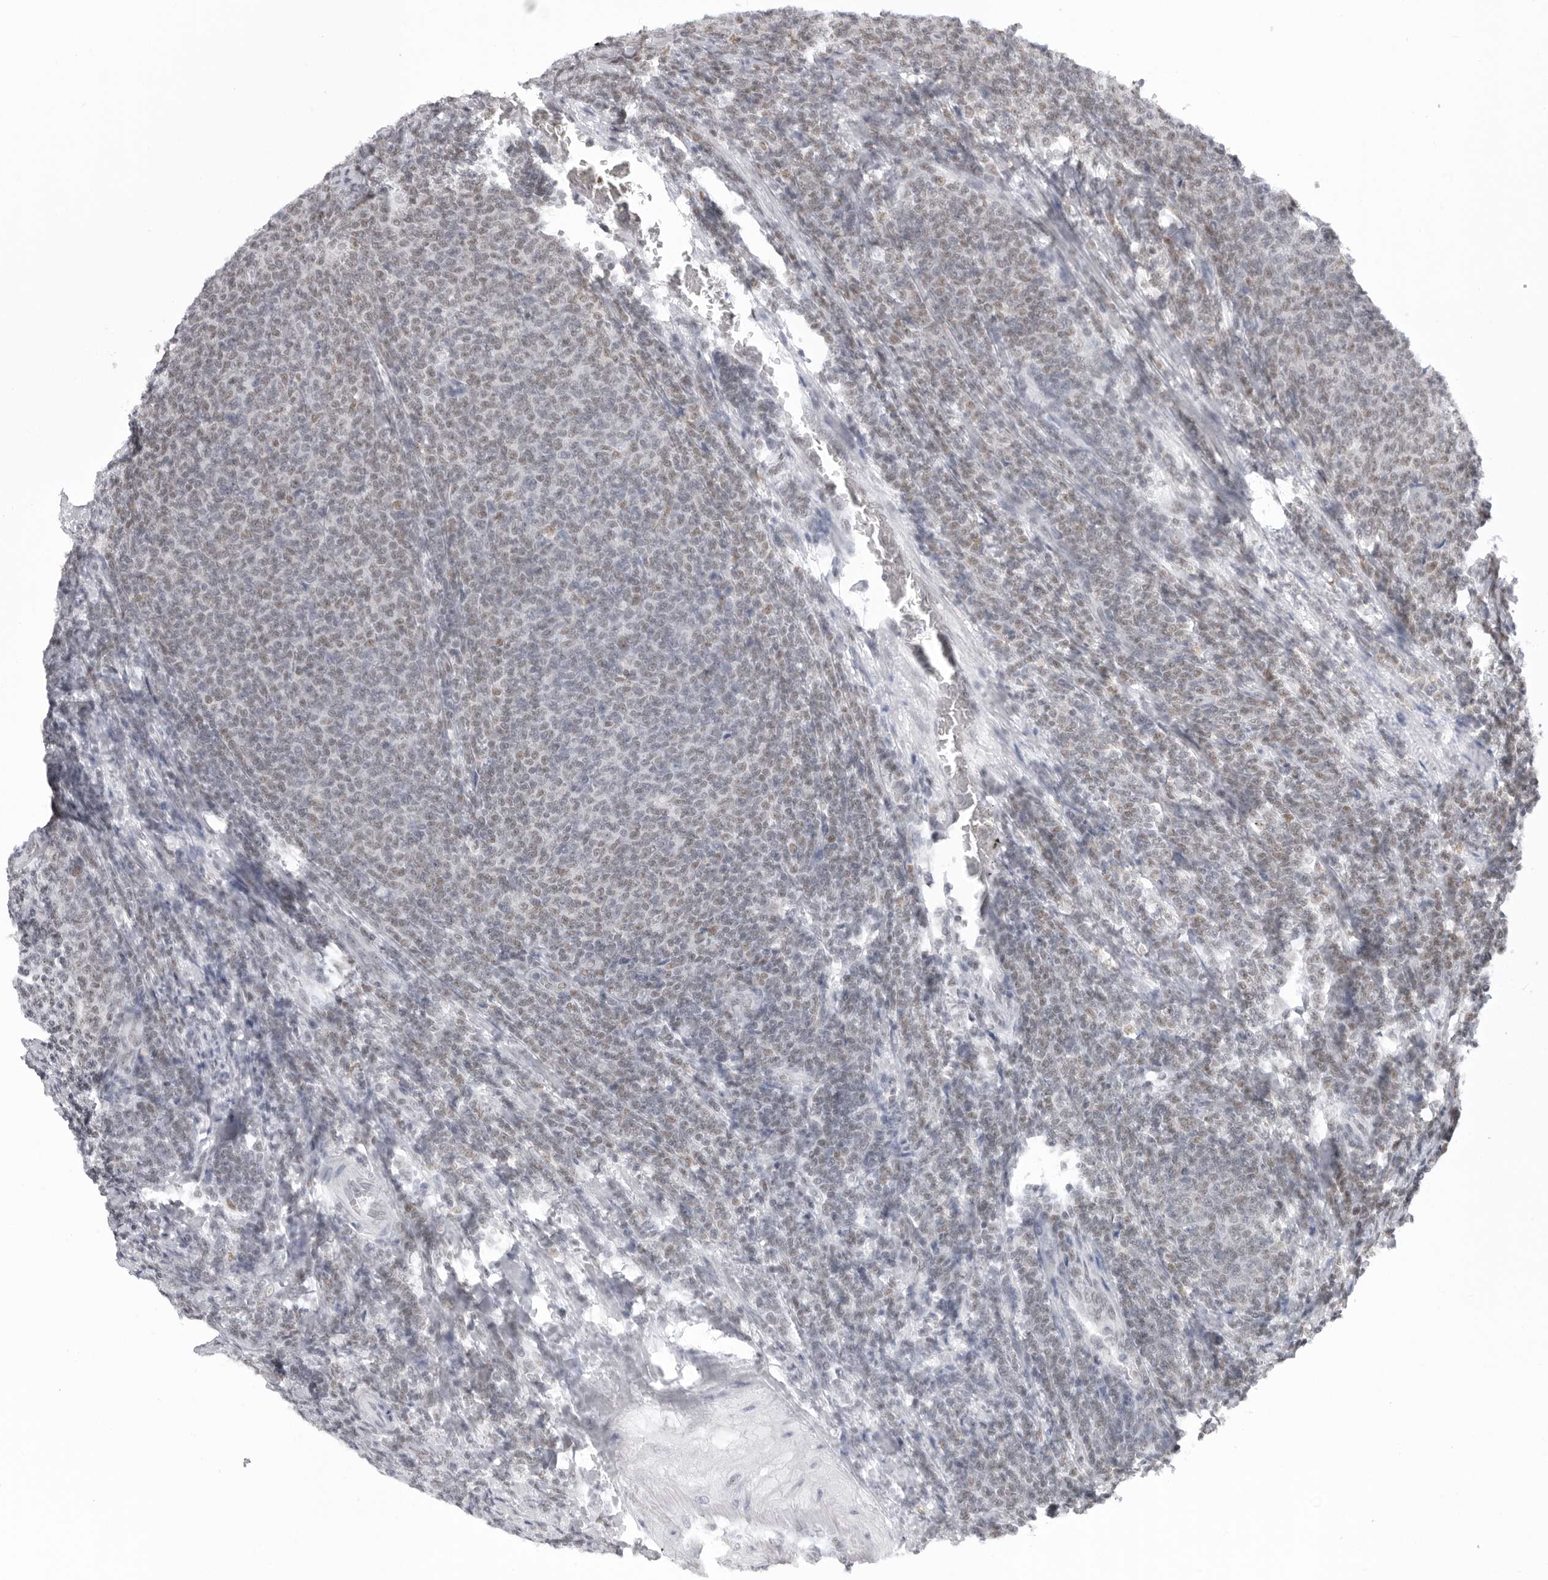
{"staining": {"intensity": "weak", "quantity": "25%-75%", "location": "nuclear"}, "tissue": "lymphoma", "cell_type": "Tumor cells", "image_type": "cancer", "snomed": [{"axis": "morphology", "description": "Malignant lymphoma, non-Hodgkin's type, Low grade"}, {"axis": "topography", "description": "Lymph node"}], "caption": "Immunohistochemistry (IHC) staining of low-grade malignant lymphoma, non-Hodgkin's type, which shows low levels of weak nuclear positivity in about 25%-75% of tumor cells indicating weak nuclear protein staining. The staining was performed using DAB (3,3'-diaminobenzidine) (brown) for protein detection and nuclei were counterstained in hematoxylin (blue).", "gene": "RPA2", "patient": {"sex": "male", "age": 66}}